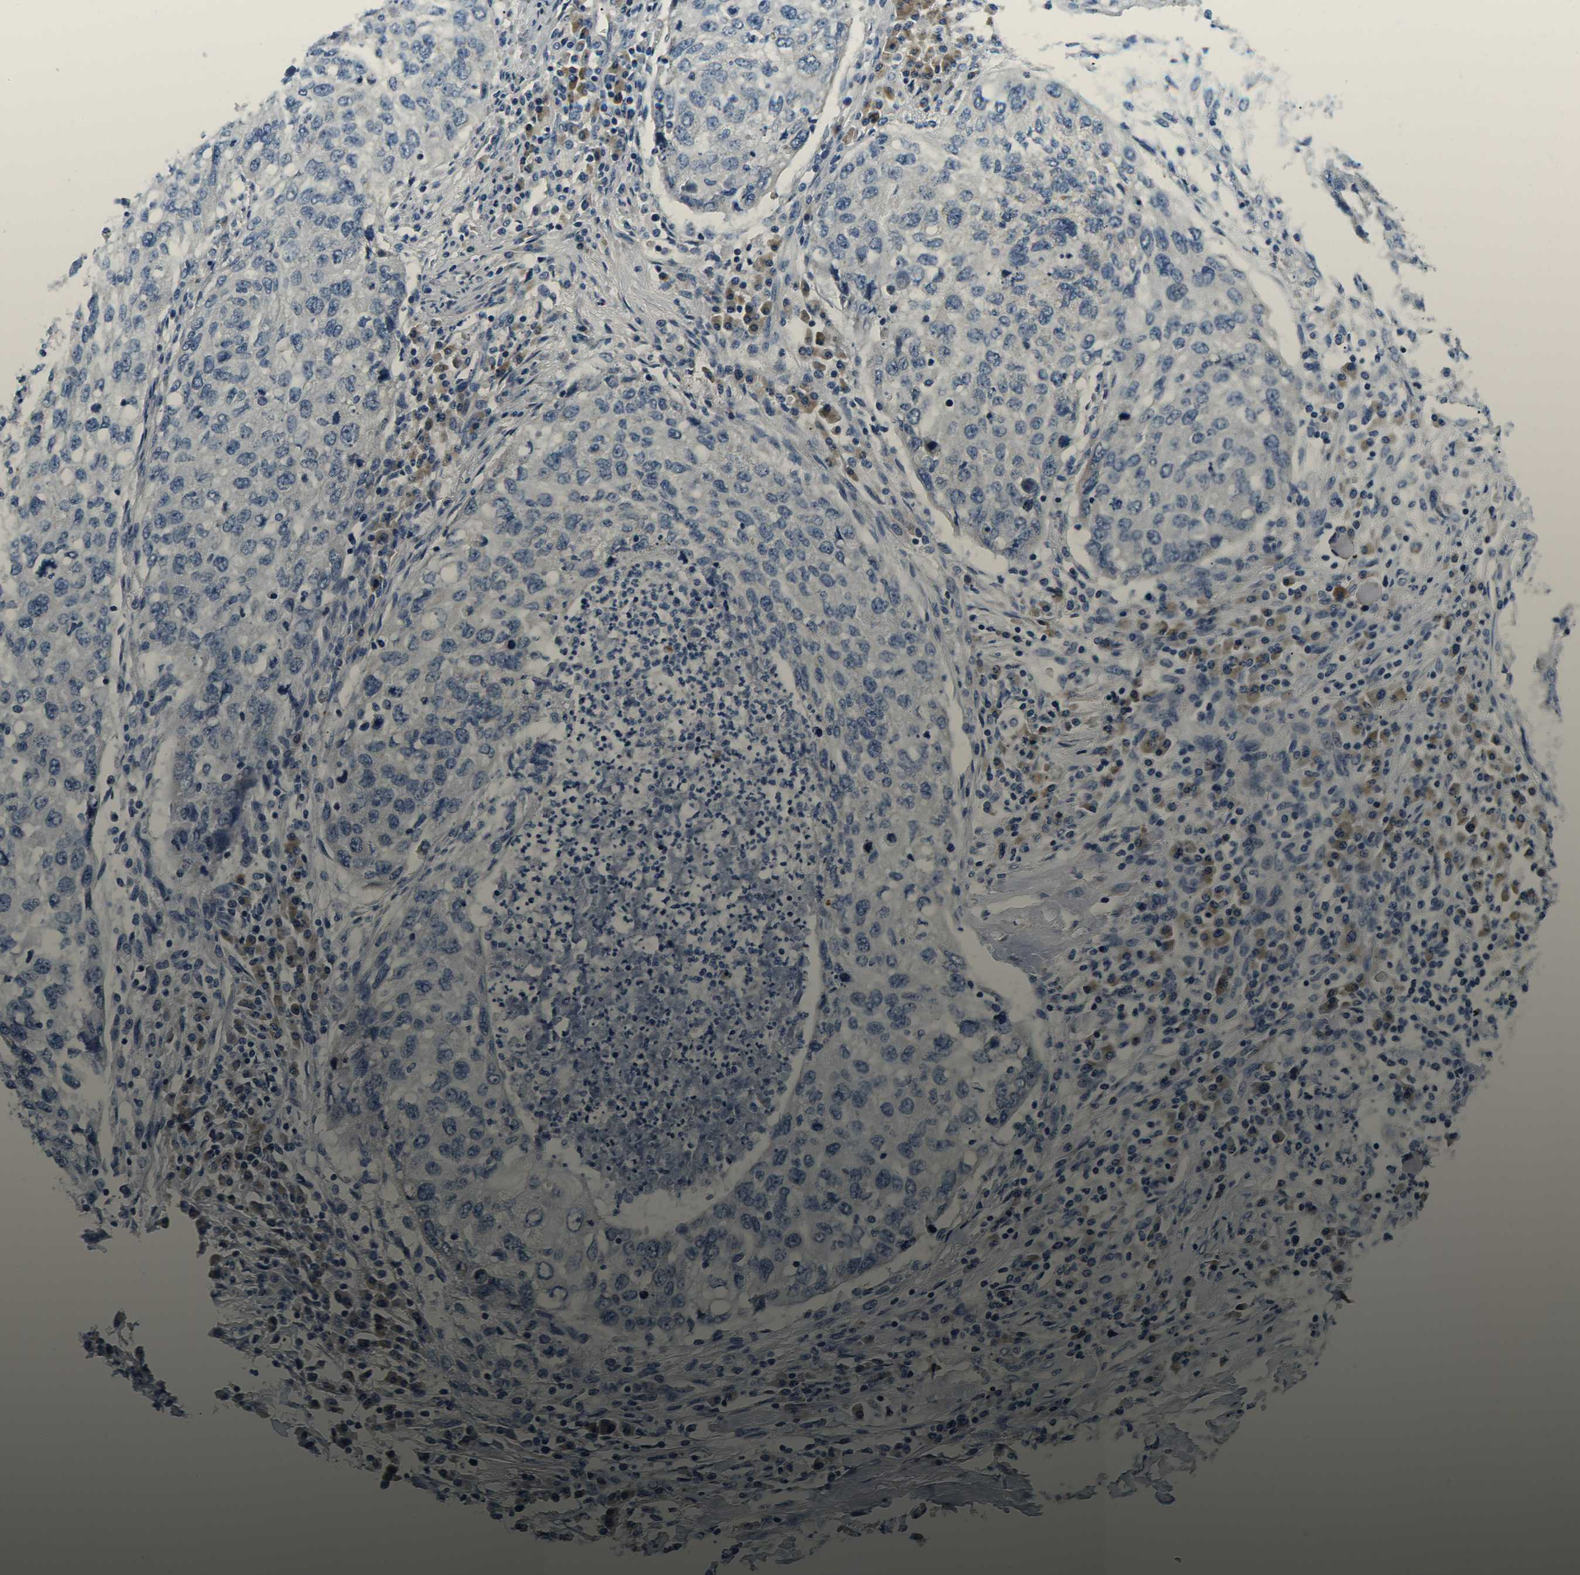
{"staining": {"intensity": "negative", "quantity": "none", "location": "none"}, "tissue": "lung cancer", "cell_type": "Tumor cells", "image_type": "cancer", "snomed": [{"axis": "morphology", "description": "Squamous cell carcinoma, NOS"}, {"axis": "topography", "description": "Lung"}], "caption": "Immunohistochemistry (IHC) of lung cancer (squamous cell carcinoma) shows no expression in tumor cells.", "gene": "ERGIC3", "patient": {"sex": "female", "age": 63}}